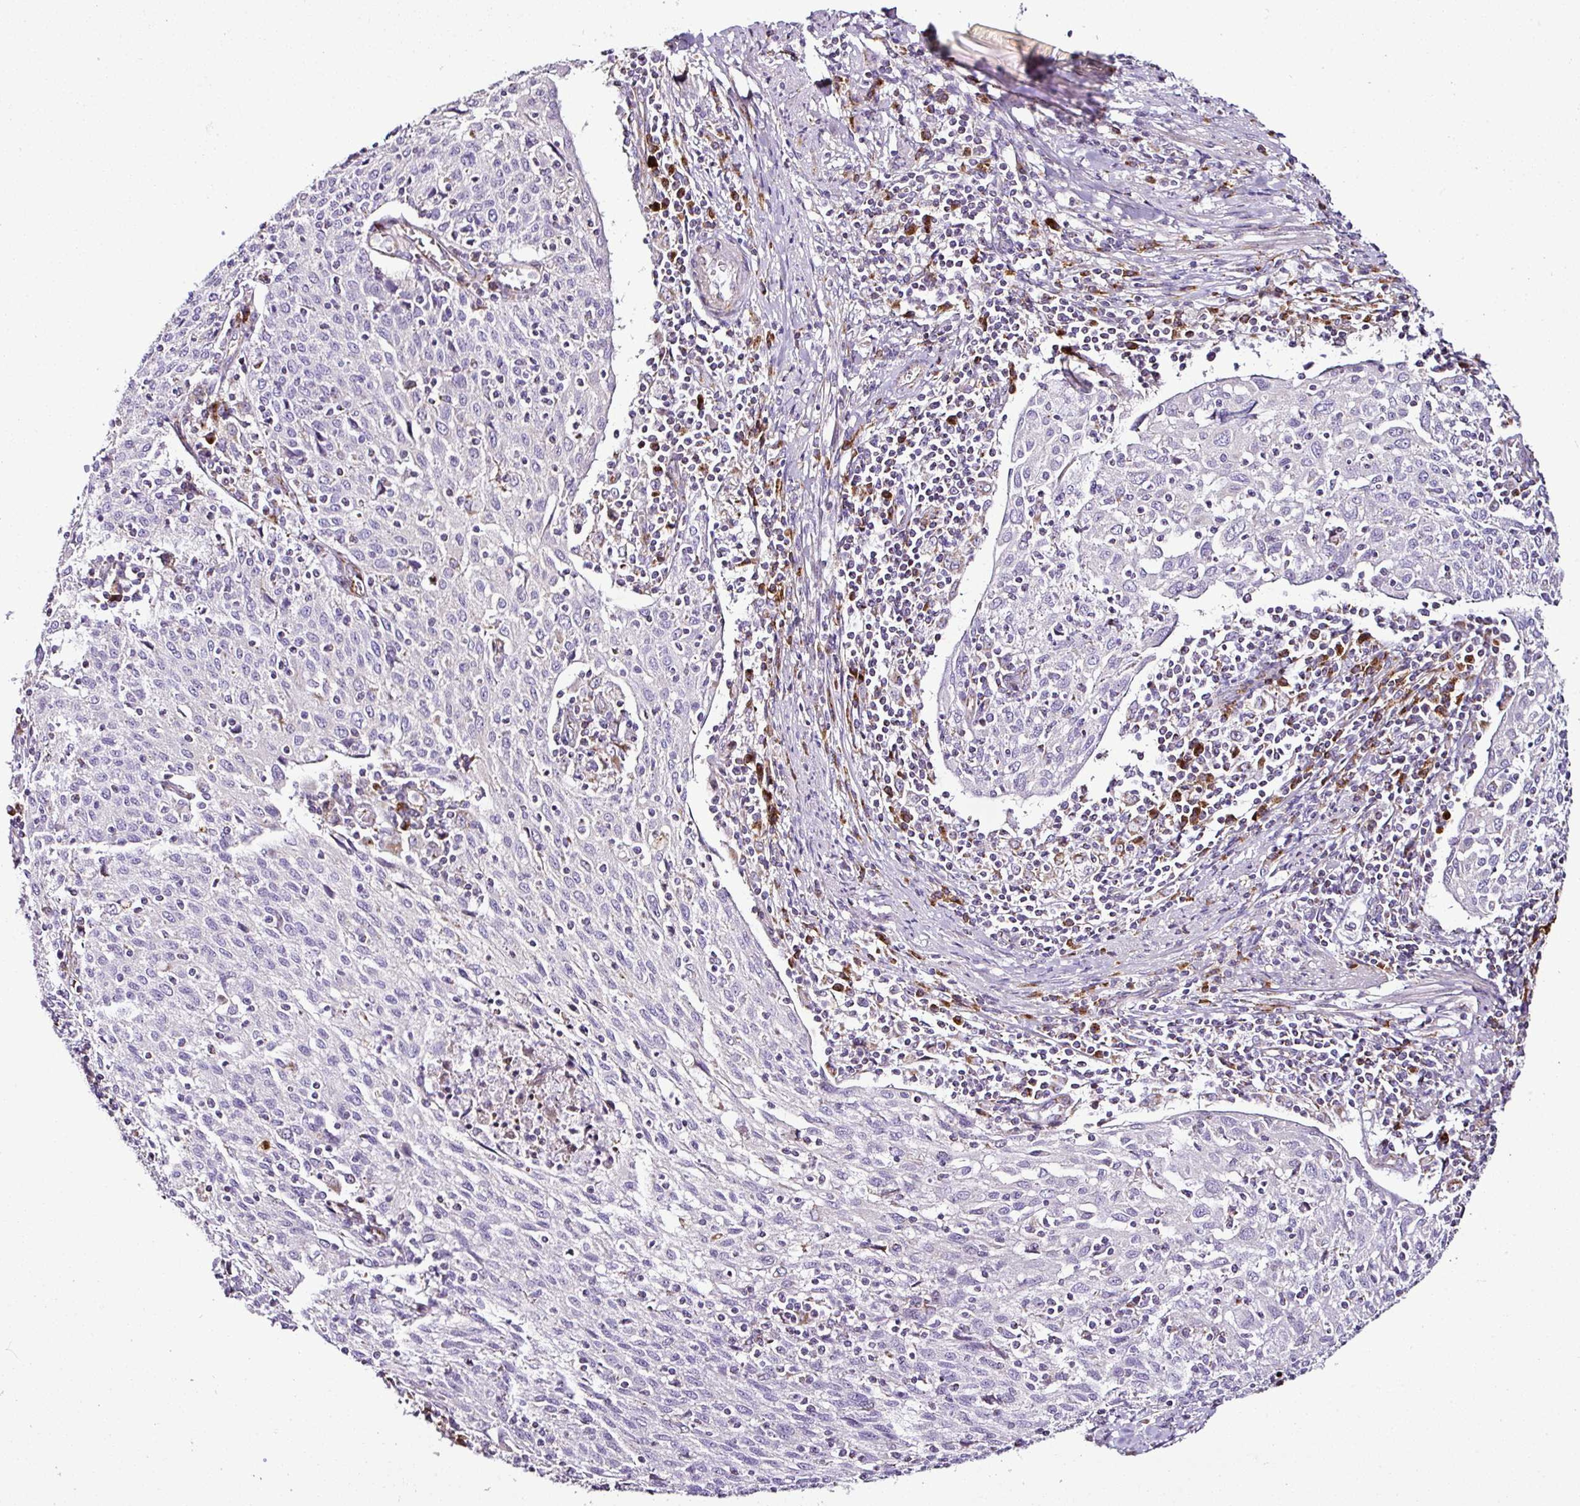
{"staining": {"intensity": "negative", "quantity": "none", "location": "none"}, "tissue": "cervical cancer", "cell_type": "Tumor cells", "image_type": "cancer", "snomed": [{"axis": "morphology", "description": "Squamous cell carcinoma, NOS"}, {"axis": "topography", "description": "Cervix"}], "caption": "High power microscopy micrograph of an immunohistochemistry (IHC) micrograph of cervical squamous cell carcinoma, revealing no significant staining in tumor cells.", "gene": "DPAGT1", "patient": {"sex": "female", "age": 52}}